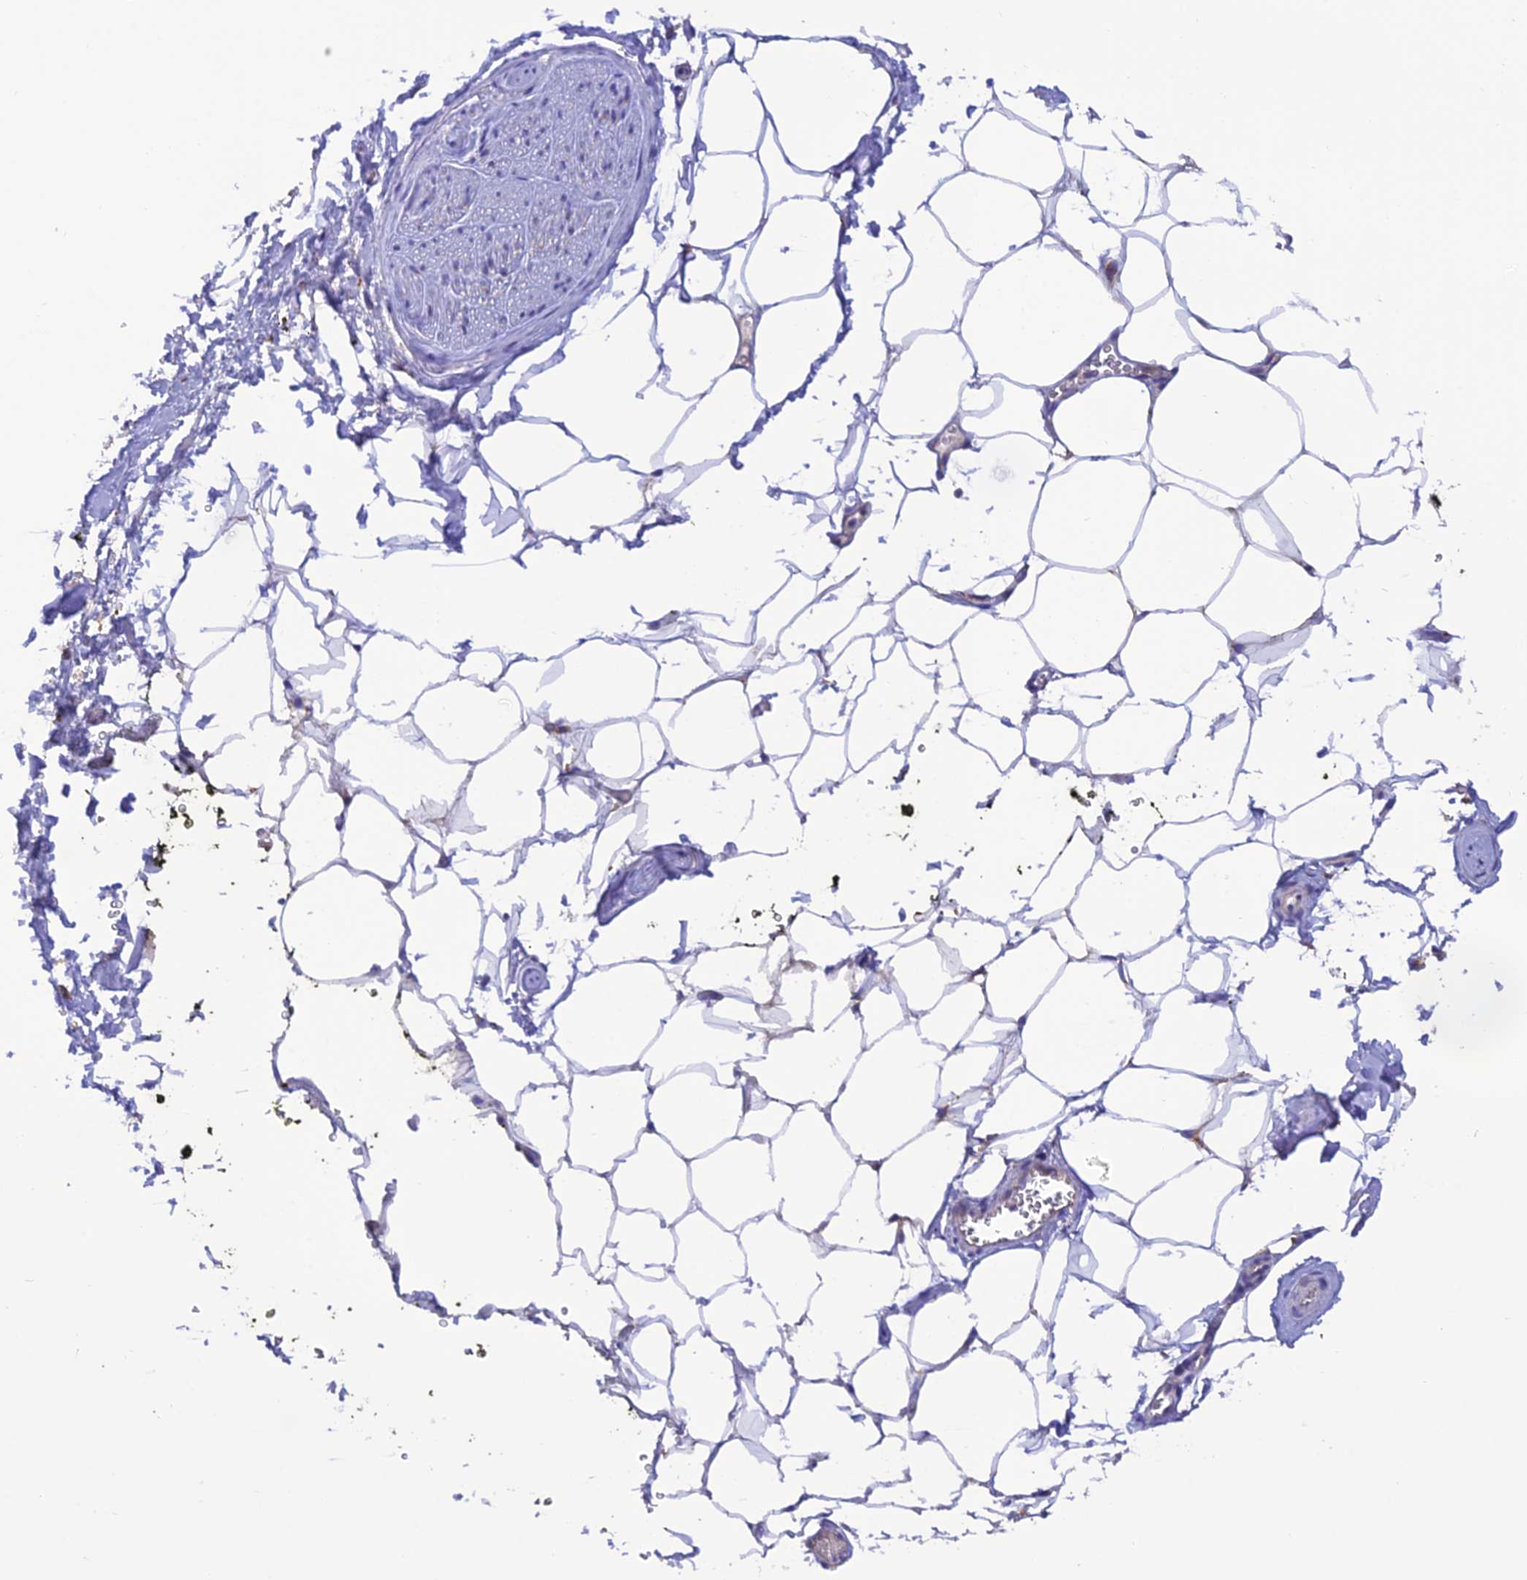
{"staining": {"intensity": "negative", "quantity": "none", "location": "none"}, "tissue": "adipose tissue", "cell_type": "Adipocytes", "image_type": "normal", "snomed": [{"axis": "morphology", "description": "Normal tissue, NOS"}, {"axis": "morphology", "description": "Adenocarcinoma, Low grade"}, {"axis": "topography", "description": "Prostate"}, {"axis": "topography", "description": "Peripheral nerve tissue"}], "caption": "IHC histopathology image of unremarkable adipose tissue: adipose tissue stained with DAB (3,3'-diaminobenzidine) reveals no significant protein positivity in adipocytes.", "gene": "ENSG00000255439", "patient": {"sex": "male", "age": 63}}